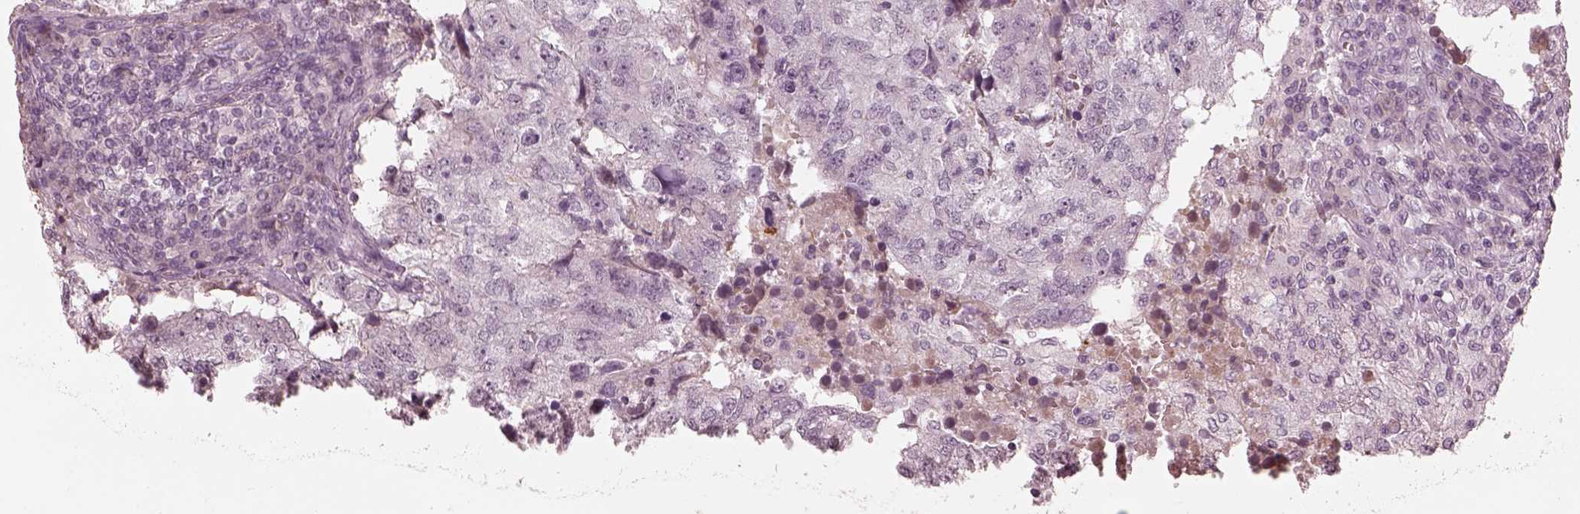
{"staining": {"intensity": "negative", "quantity": "none", "location": "none"}, "tissue": "breast cancer", "cell_type": "Tumor cells", "image_type": "cancer", "snomed": [{"axis": "morphology", "description": "Duct carcinoma"}, {"axis": "topography", "description": "Breast"}], "caption": "IHC of human breast cancer displays no expression in tumor cells.", "gene": "KCNA2", "patient": {"sex": "female", "age": 30}}